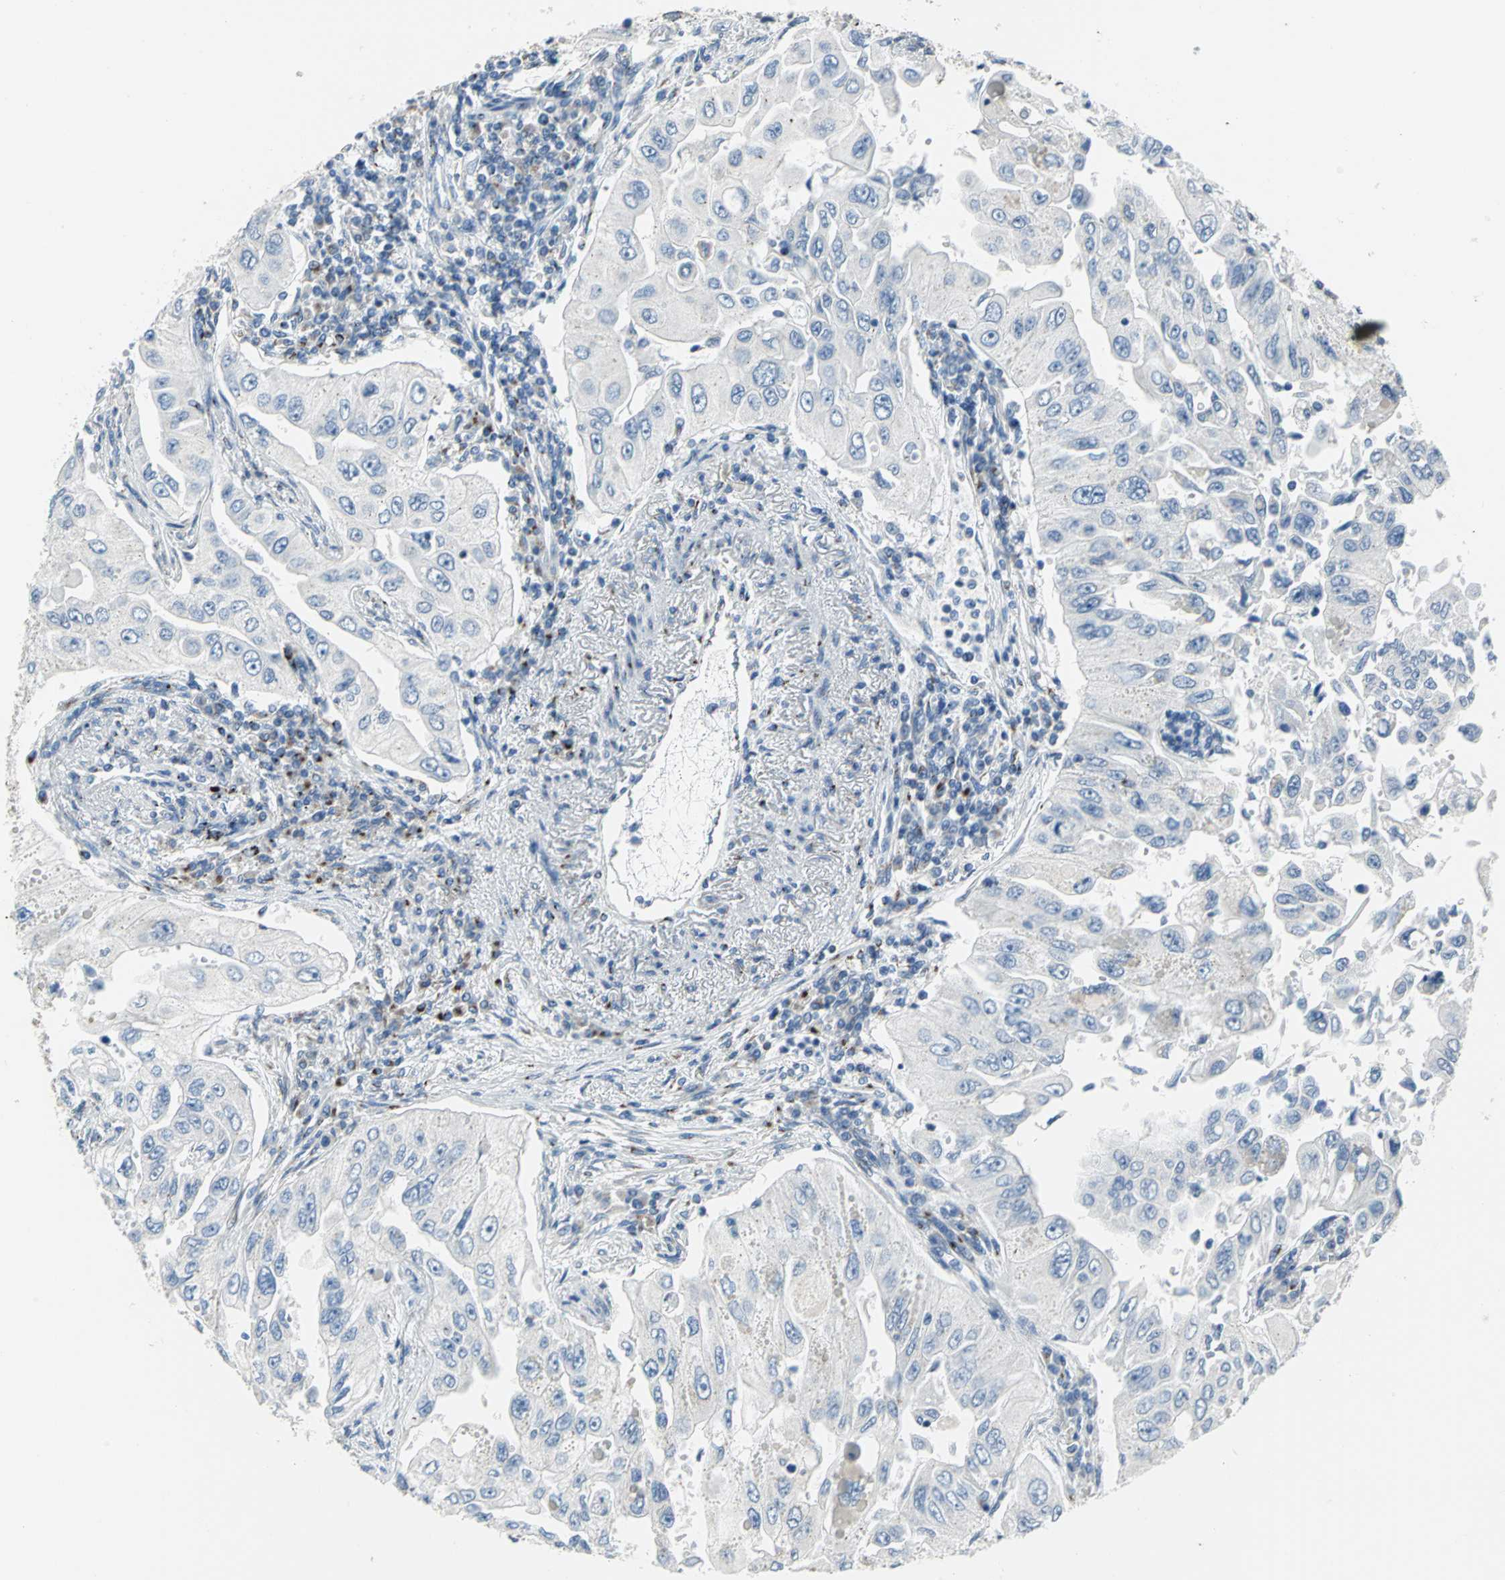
{"staining": {"intensity": "negative", "quantity": "none", "location": "none"}, "tissue": "lung cancer", "cell_type": "Tumor cells", "image_type": "cancer", "snomed": [{"axis": "morphology", "description": "Adenocarcinoma, NOS"}, {"axis": "topography", "description": "Lung"}], "caption": "Lung adenocarcinoma was stained to show a protein in brown. There is no significant positivity in tumor cells.", "gene": "GPR3", "patient": {"sex": "male", "age": 84}}